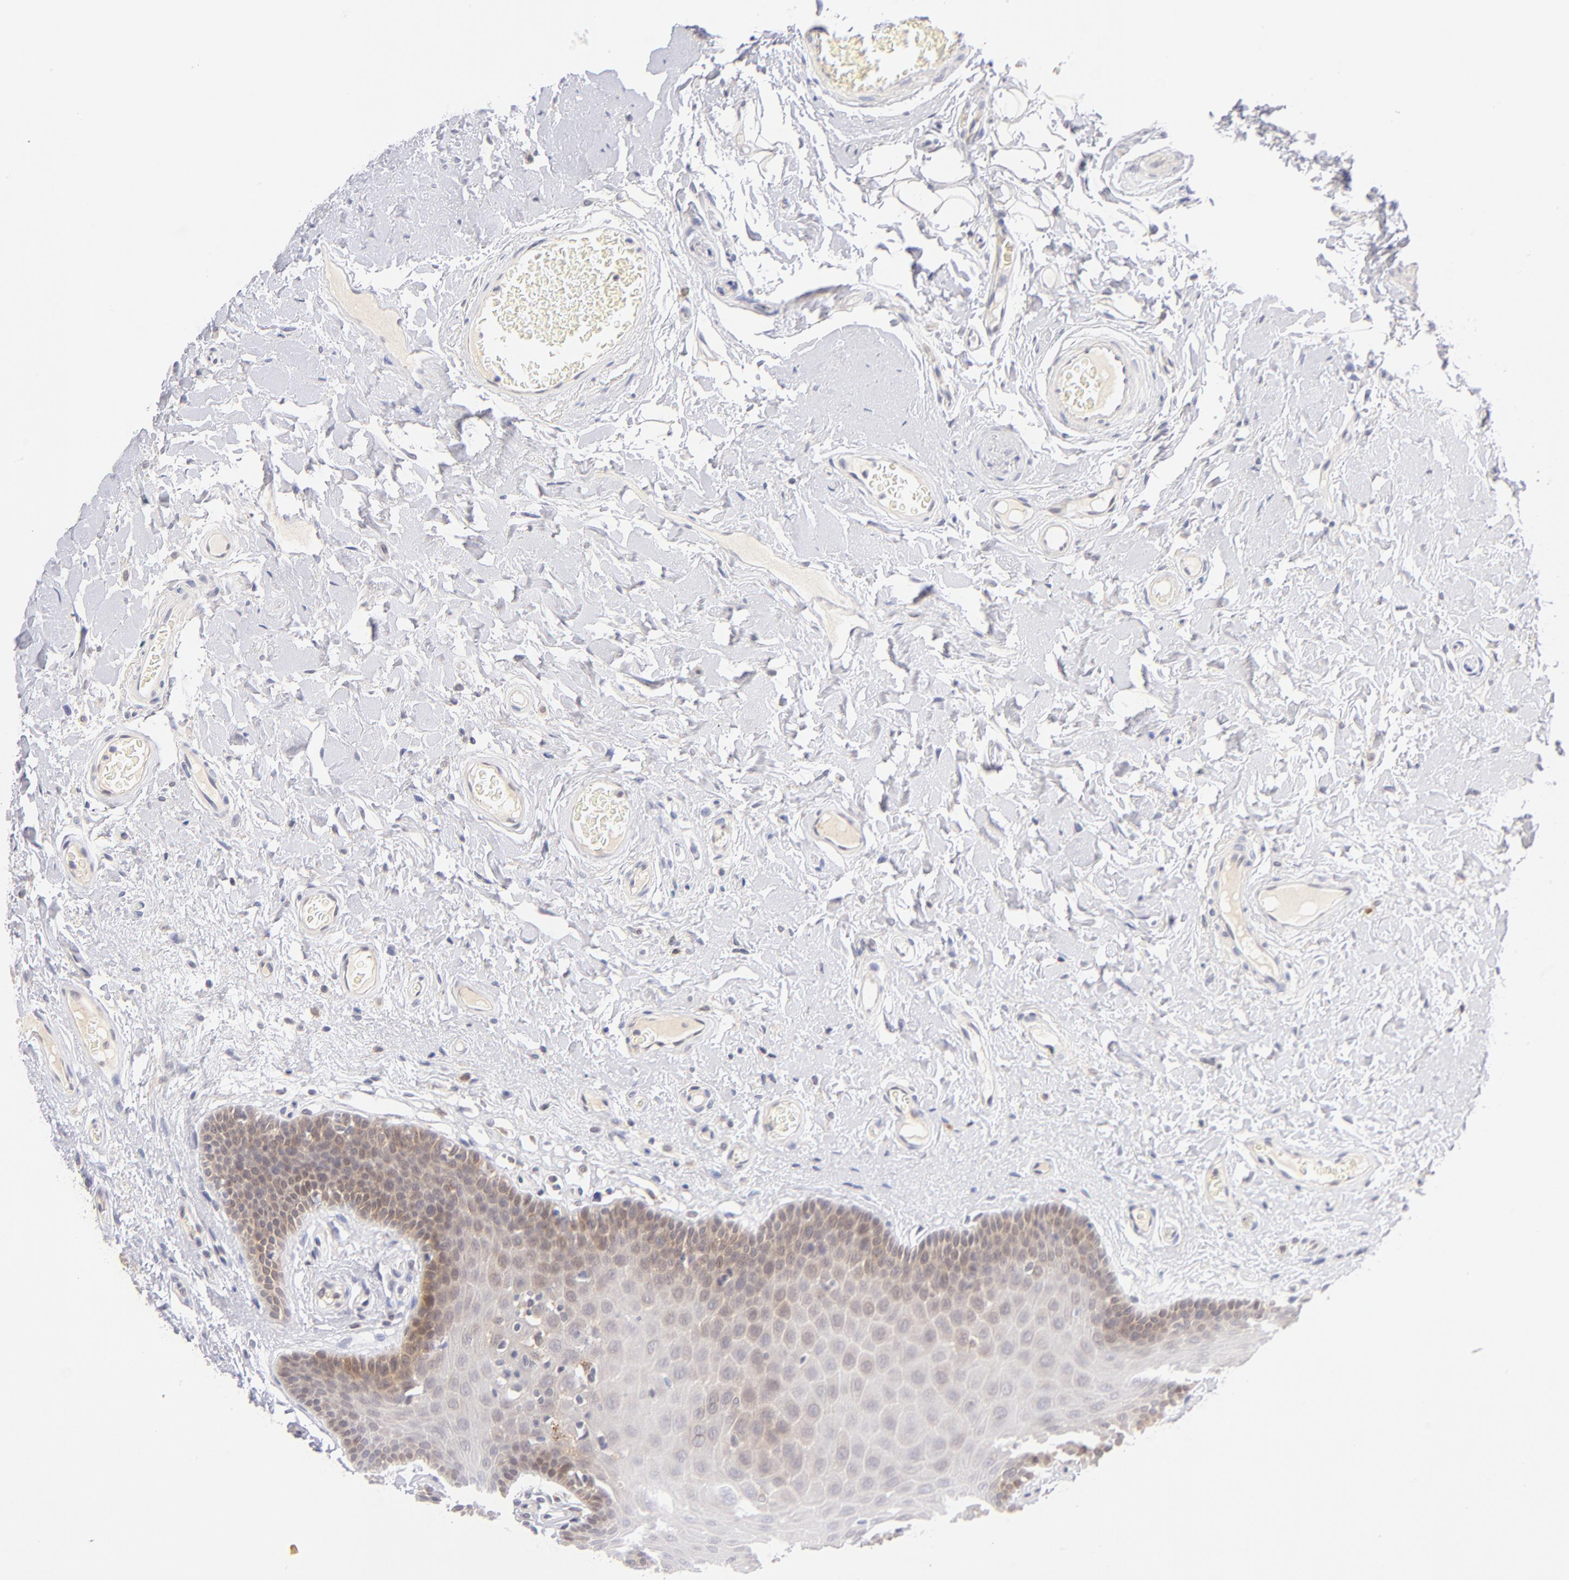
{"staining": {"intensity": "weak", "quantity": "<25%", "location": "cytoplasmic/membranous,nuclear"}, "tissue": "oral mucosa", "cell_type": "Squamous epithelial cells", "image_type": "normal", "snomed": [{"axis": "morphology", "description": "Normal tissue, NOS"}, {"axis": "morphology", "description": "Squamous cell carcinoma, NOS"}, {"axis": "topography", "description": "Skeletal muscle"}, {"axis": "topography", "description": "Oral tissue"}, {"axis": "topography", "description": "Head-Neck"}], "caption": "Photomicrograph shows no protein staining in squamous epithelial cells of unremarkable oral mucosa.", "gene": "CASP6", "patient": {"sex": "male", "age": 71}}